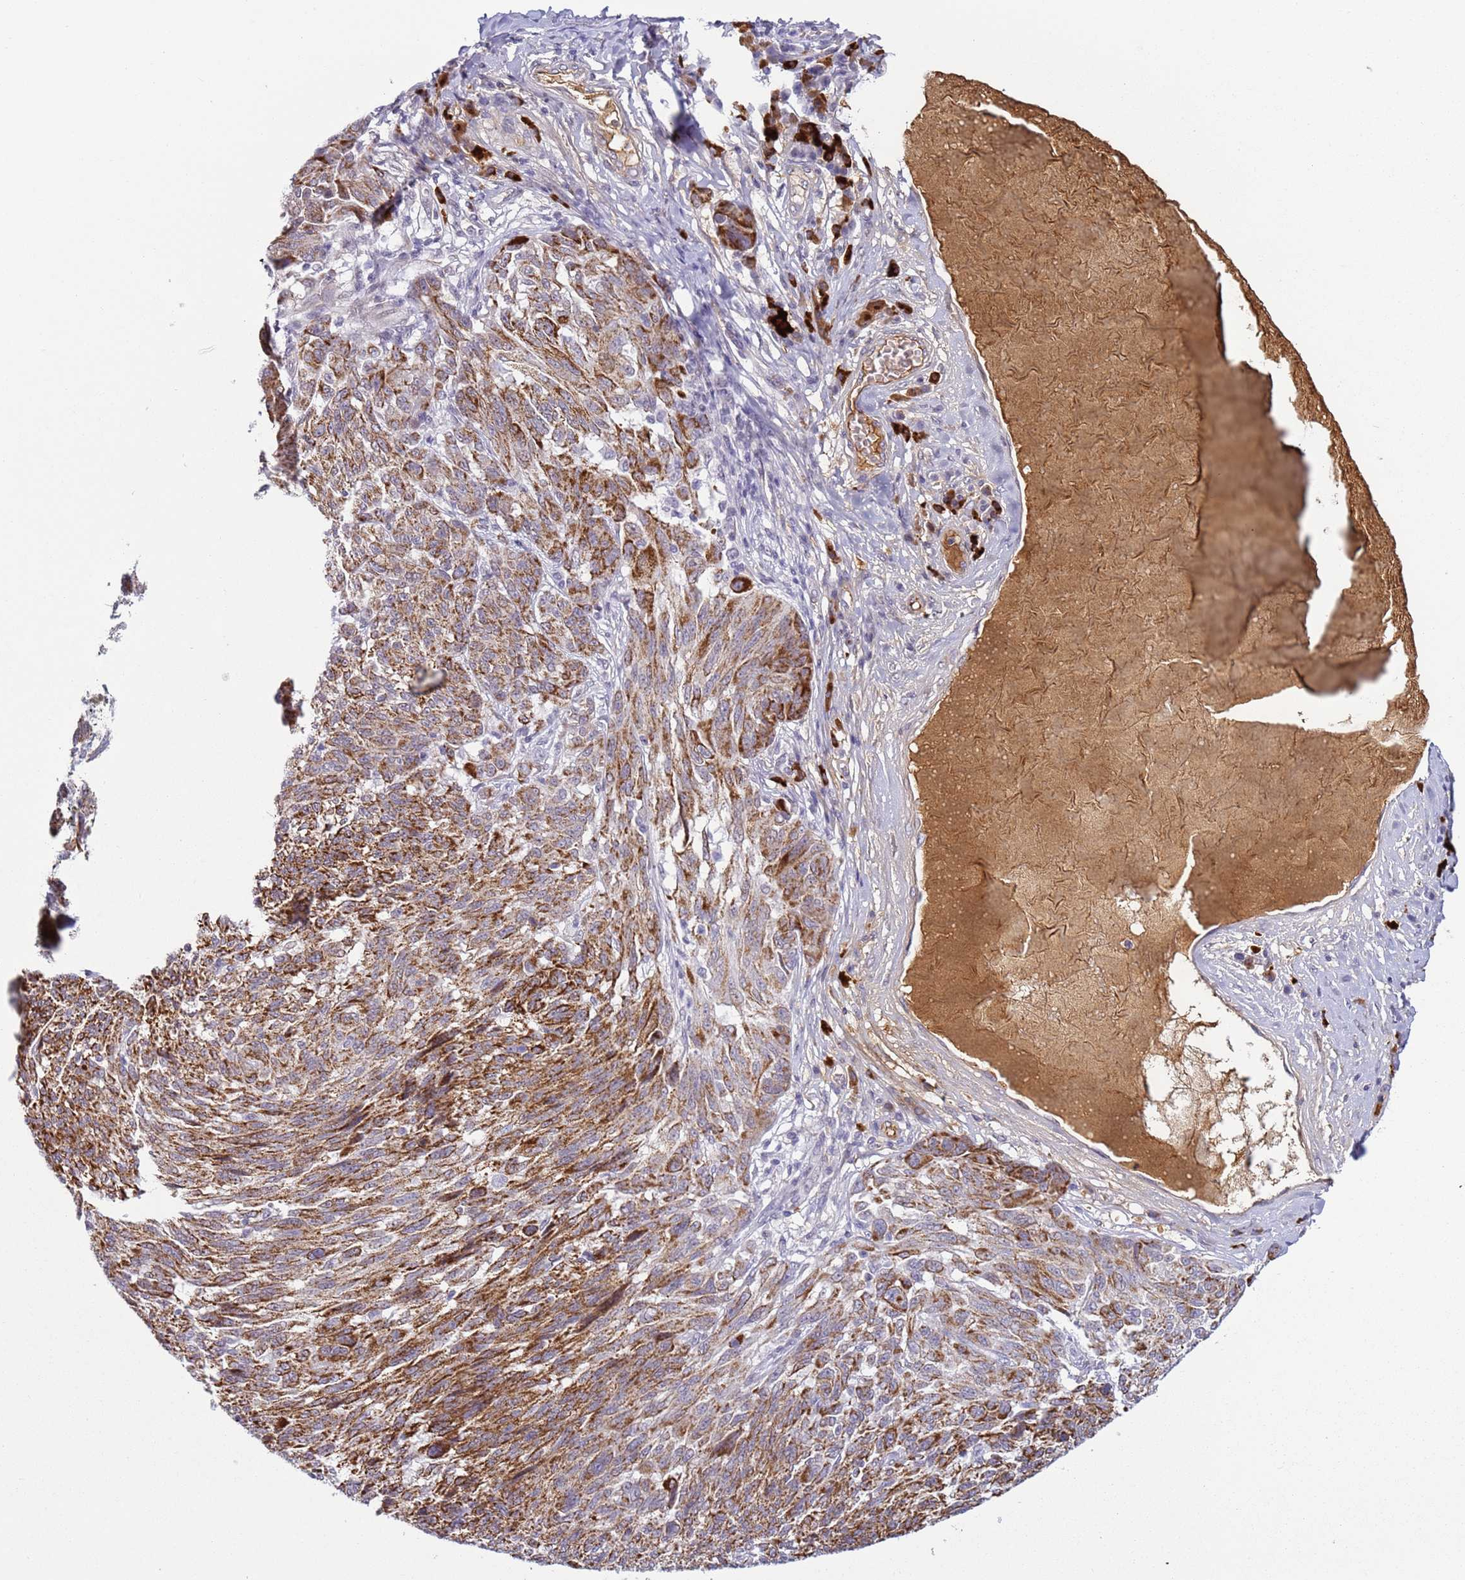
{"staining": {"intensity": "moderate", "quantity": "25%-75%", "location": "cytoplasmic/membranous"}, "tissue": "melanoma", "cell_type": "Tumor cells", "image_type": "cancer", "snomed": [{"axis": "morphology", "description": "Malignant melanoma, NOS"}, {"axis": "topography", "description": "Skin"}], "caption": "Melanoma stained for a protein displays moderate cytoplasmic/membranous positivity in tumor cells.", "gene": "NPAP1", "patient": {"sex": "male", "age": 53}}